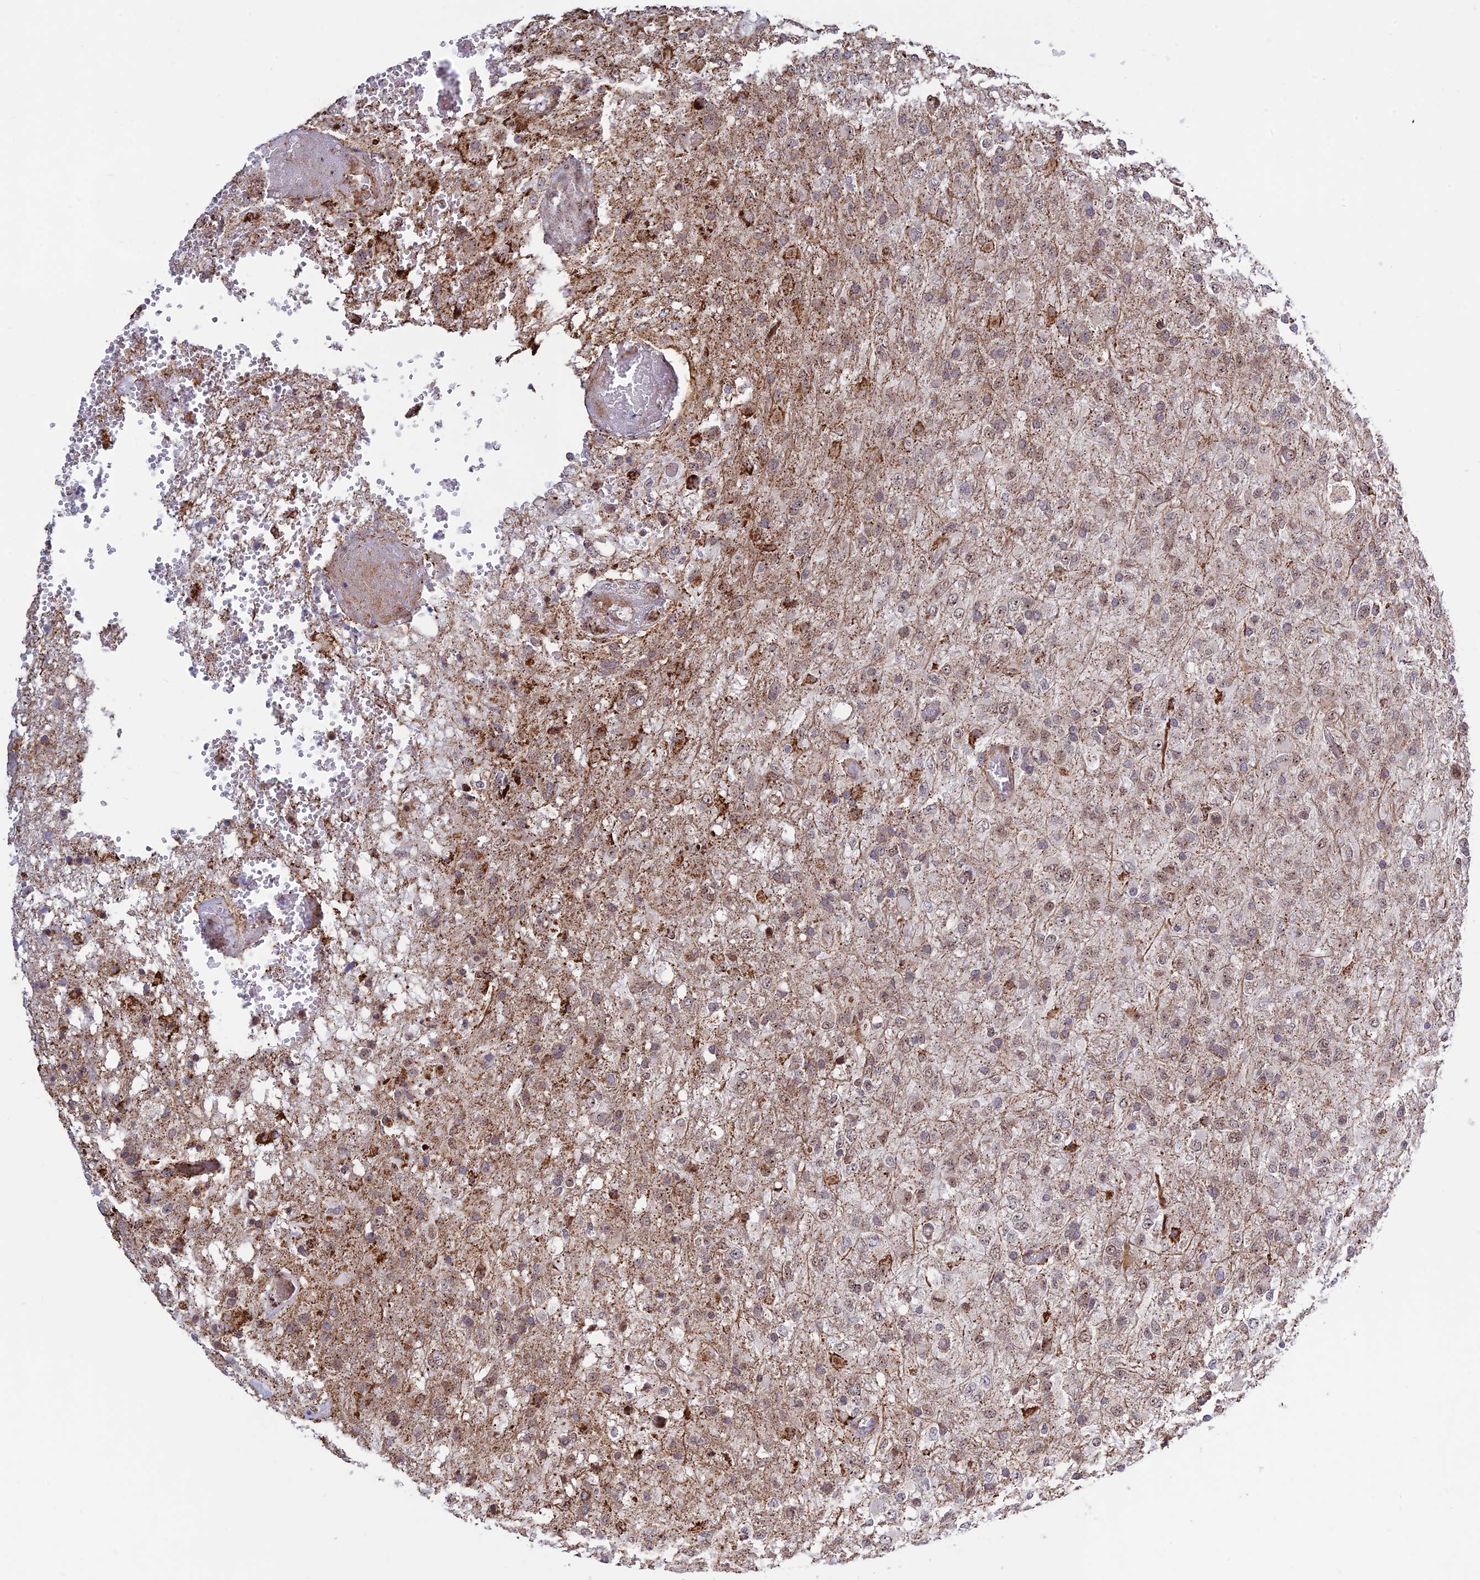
{"staining": {"intensity": "weak", "quantity": "<25%", "location": "cytoplasmic/membranous"}, "tissue": "glioma", "cell_type": "Tumor cells", "image_type": "cancer", "snomed": [{"axis": "morphology", "description": "Glioma, malignant, High grade"}, {"axis": "topography", "description": "Brain"}], "caption": "Human glioma stained for a protein using immunohistochemistry (IHC) reveals no positivity in tumor cells.", "gene": "POLR1G", "patient": {"sex": "female", "age": 74}}